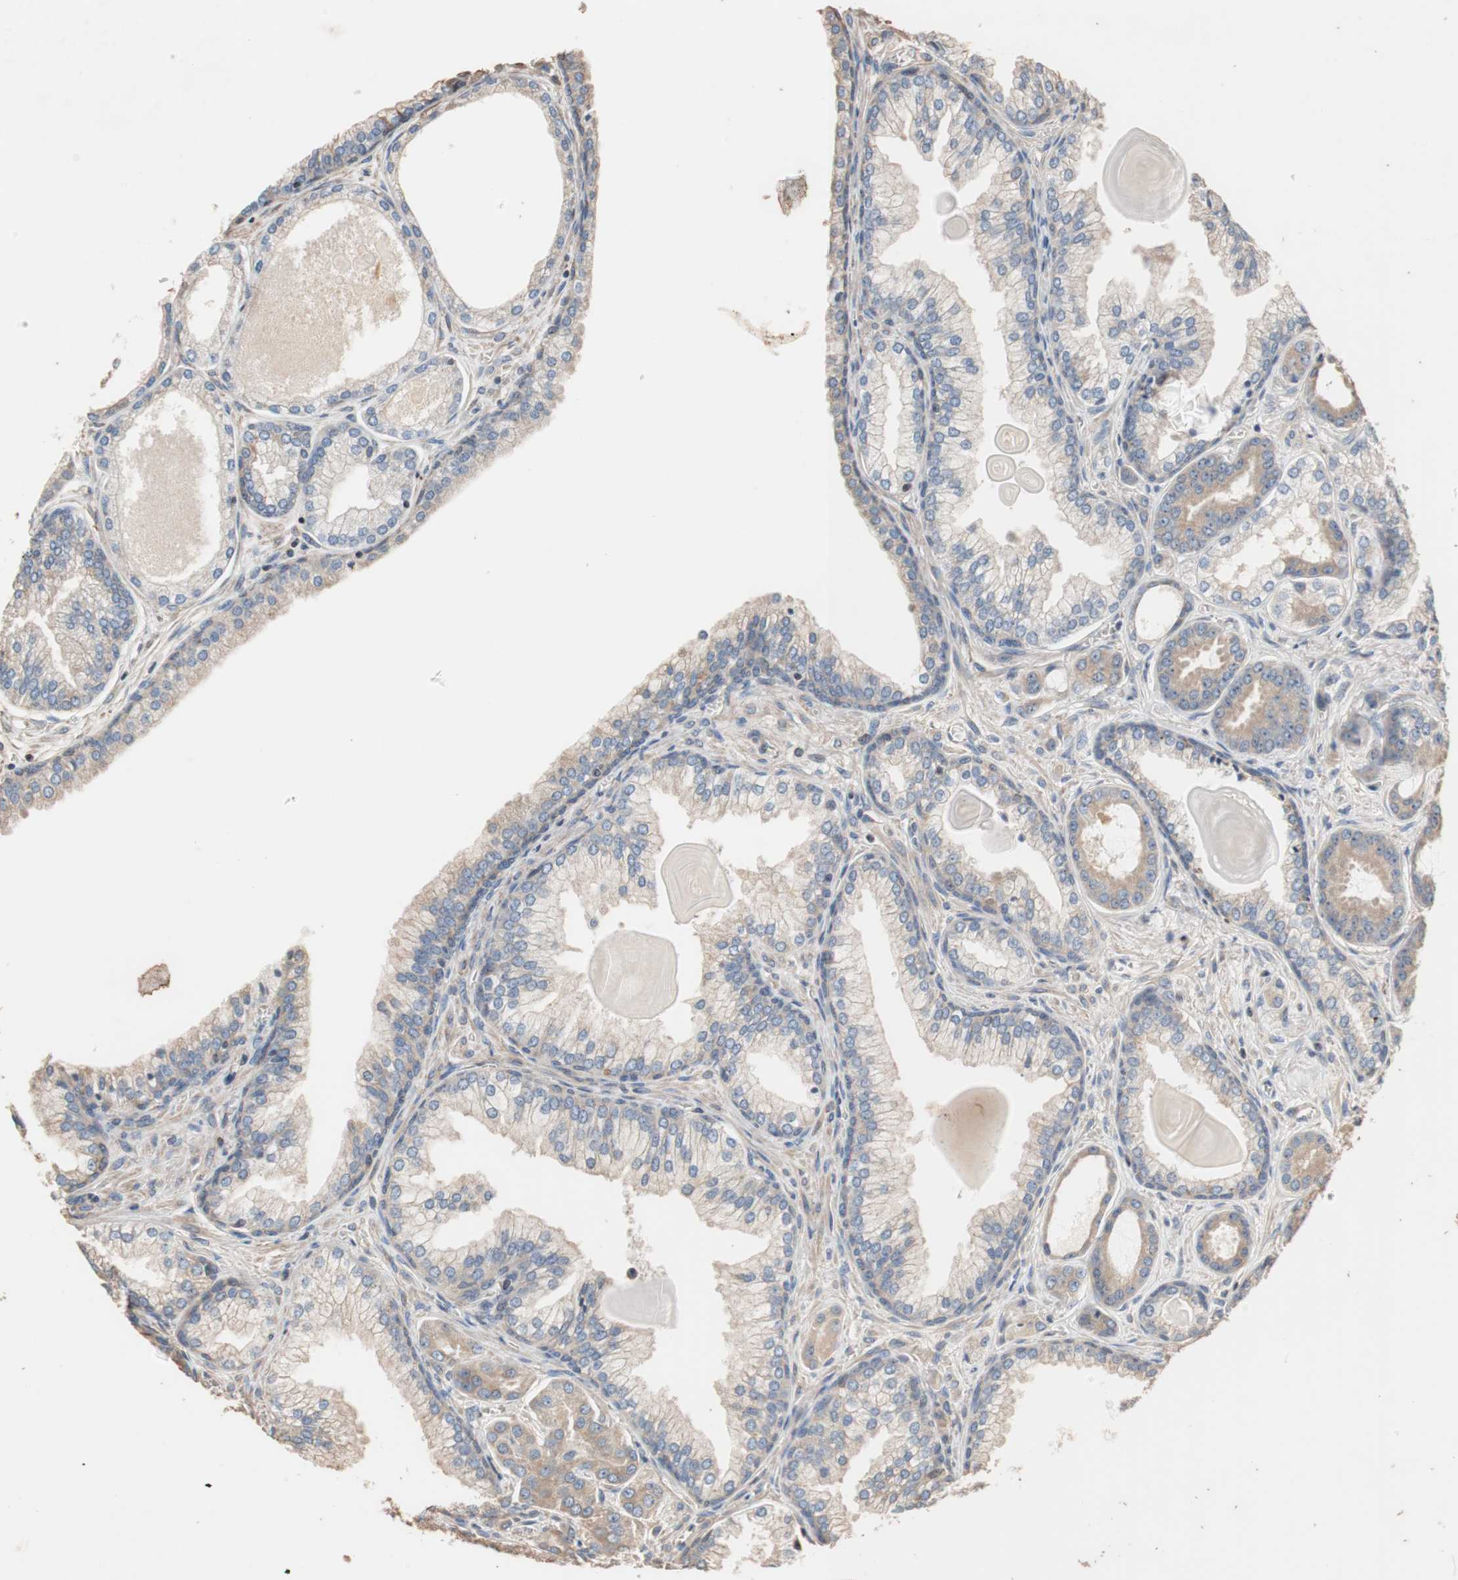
{"staining": {"intensity": "weak", "quantity": ">75%", "location": "cytoplasmic/membranous"}, "tissue": "prostate cancer", "cell_type": "Tumor cells", "image_type": "cancer", "snomed": [{"axis": "morphology", "description": "Adenocarcinoma, Low grade"}, {"axis": "topography", "description": "Prostate"}], "caption": "The image exhibits immunohistochemical staining of prostate cancer. There is weak cytoplasmic/membranous positivity is identified in approximately >75% of tumor cells. The staining was performed using DAB to visualize the protein expression in brown, while the nuclei were stained in blue with hematoxylin (Magnification: 20x).", "gene": "TUBB", "patient": {"sex": "male", "age": 59}}